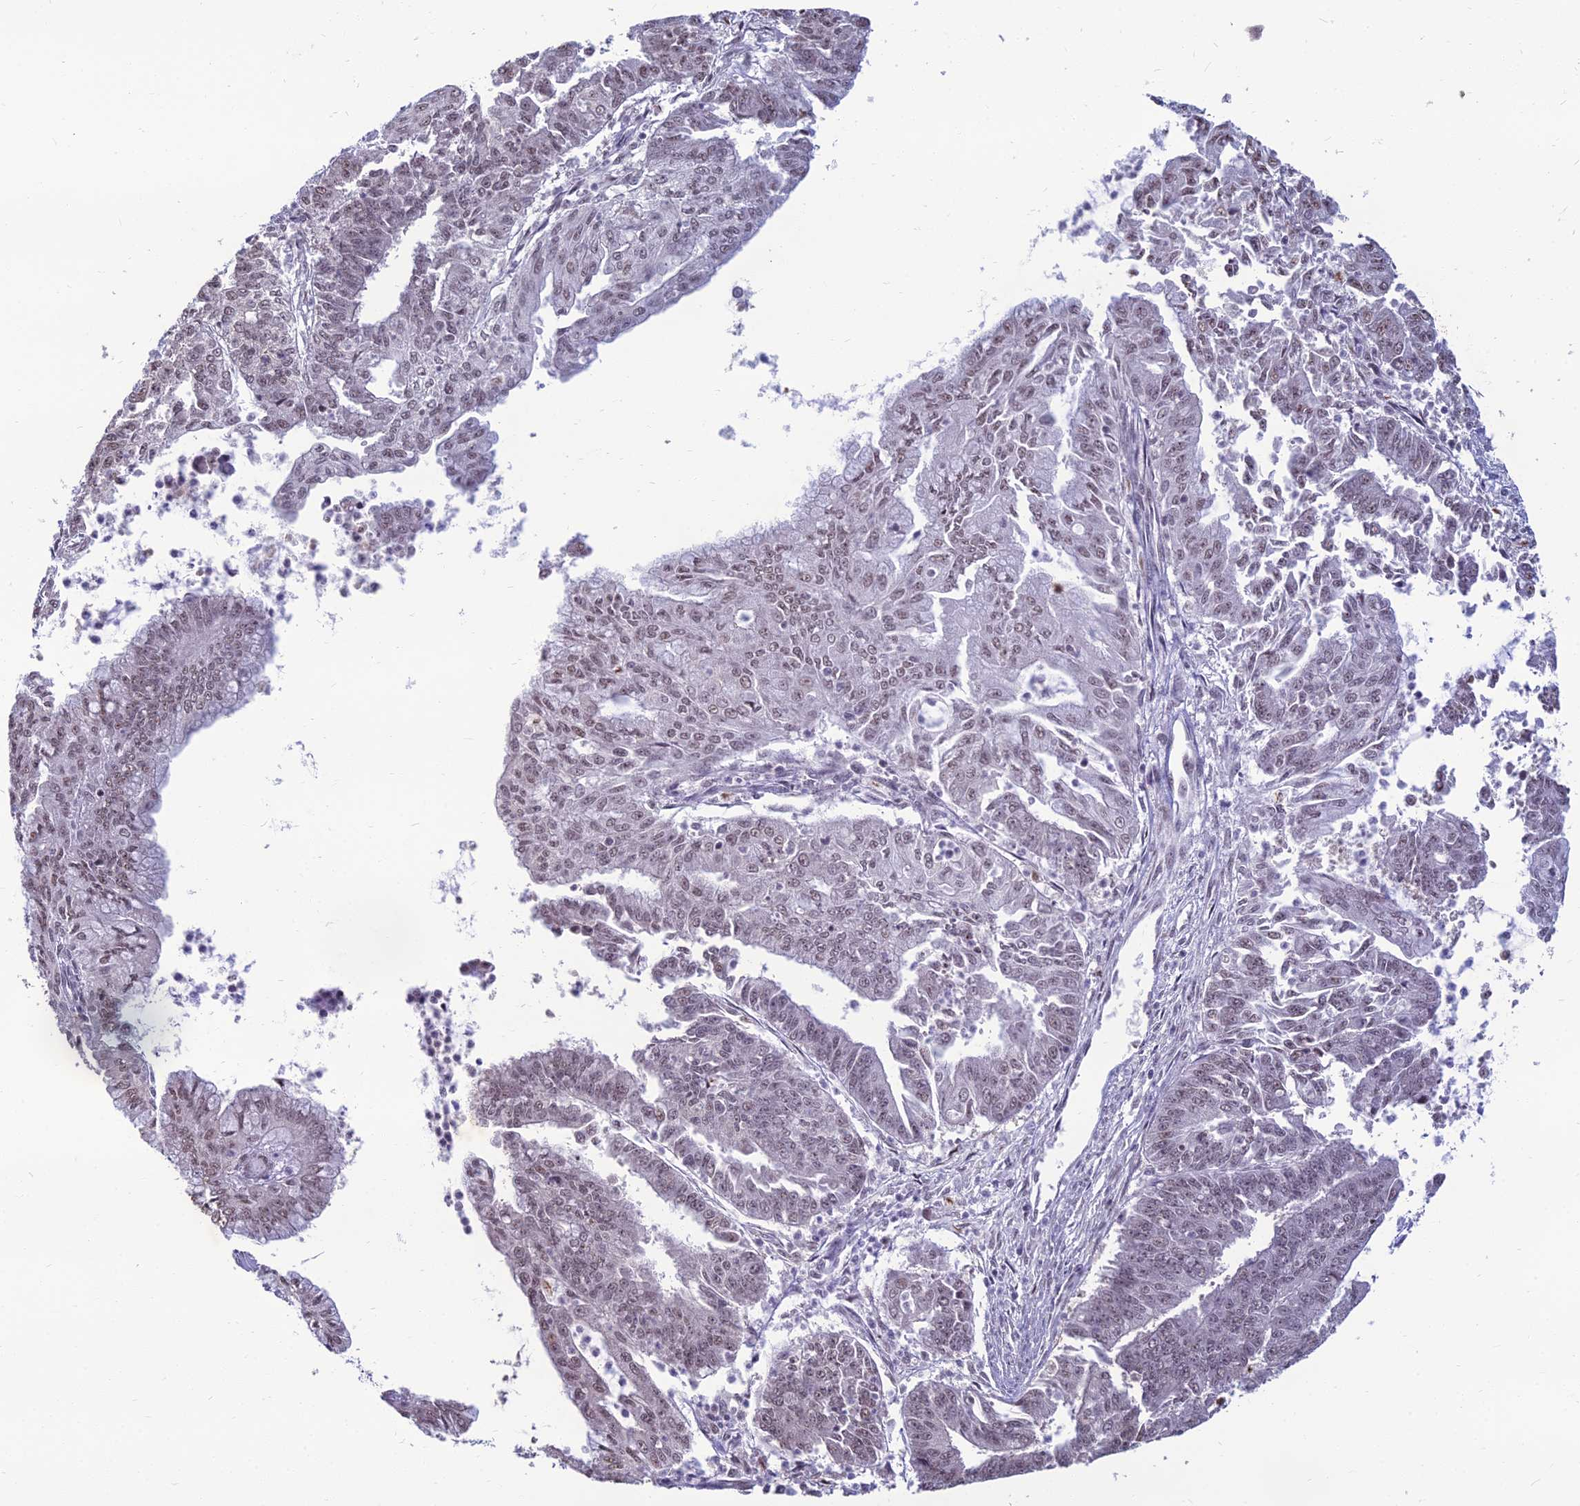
{"staining": {"intensity": "weak", "quantity": ">75%", "location": "nuclear"}, "tissue": "endometrial cancer", "cell_type": "Tumor cells", "image_type": "cancer", "snomed": [{"axis": "morphology", "description": "Adenocarcinoma, NOS"}, {"axis": "topography", "description": "Endometrium"}], "caption": "Immunohistochemical staining of human endometrial cancer (adenocarcinoma) shows low levels of weak nuclear protein positivity in approximately >75% of tumor cells. The staining was performed using DAB, with brown indicating positive protein expression. Nuclei are stained blue with hematoxylin.", "gene": "SRSF7", "patient": {"sex": "female", "age": 73}}